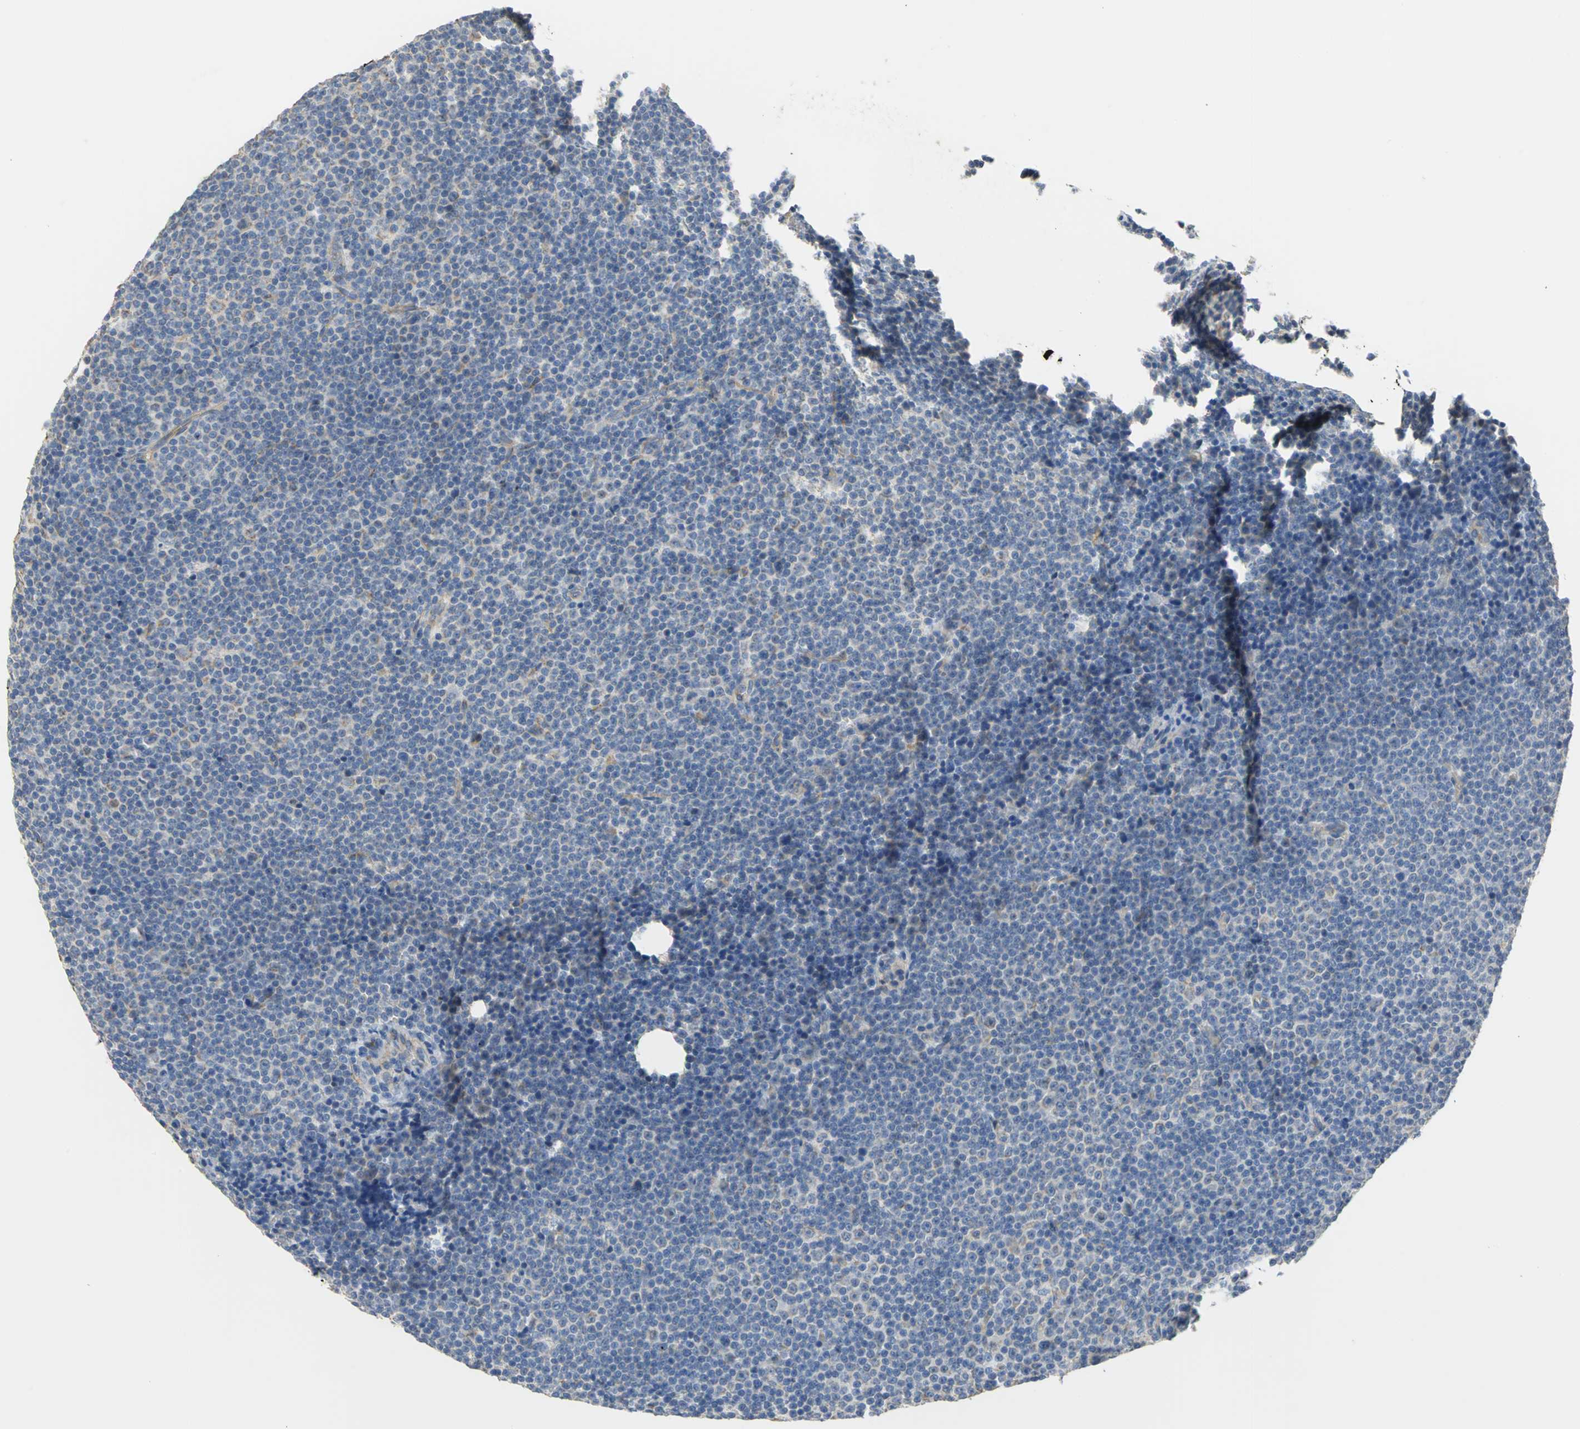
{"staining": {"intensity": "weak", "quantity": "<25%", "location": "cytoplasmic/membranous"}, "tissue": "lymphoma", "cell_type": "Tumor cells", "image_type": "cancer", "snomed": [{"axis": "morphology", "description": "Malignant lymphoma, non-Hodgkin's type, Low grade"}, {"axis": "topography", "description": "Lymph node"}], "caption": "This image is of malignant lymphoma, non-Hodgkin's type (low-grade) stained with immunohistochemistry (IHC) to label a protein in brown with the nuclei are counter-stained blue. There is no positivity in tumor cells.", "gene": "HTR1F", "patient": {"sex": "female", "age": 67}}